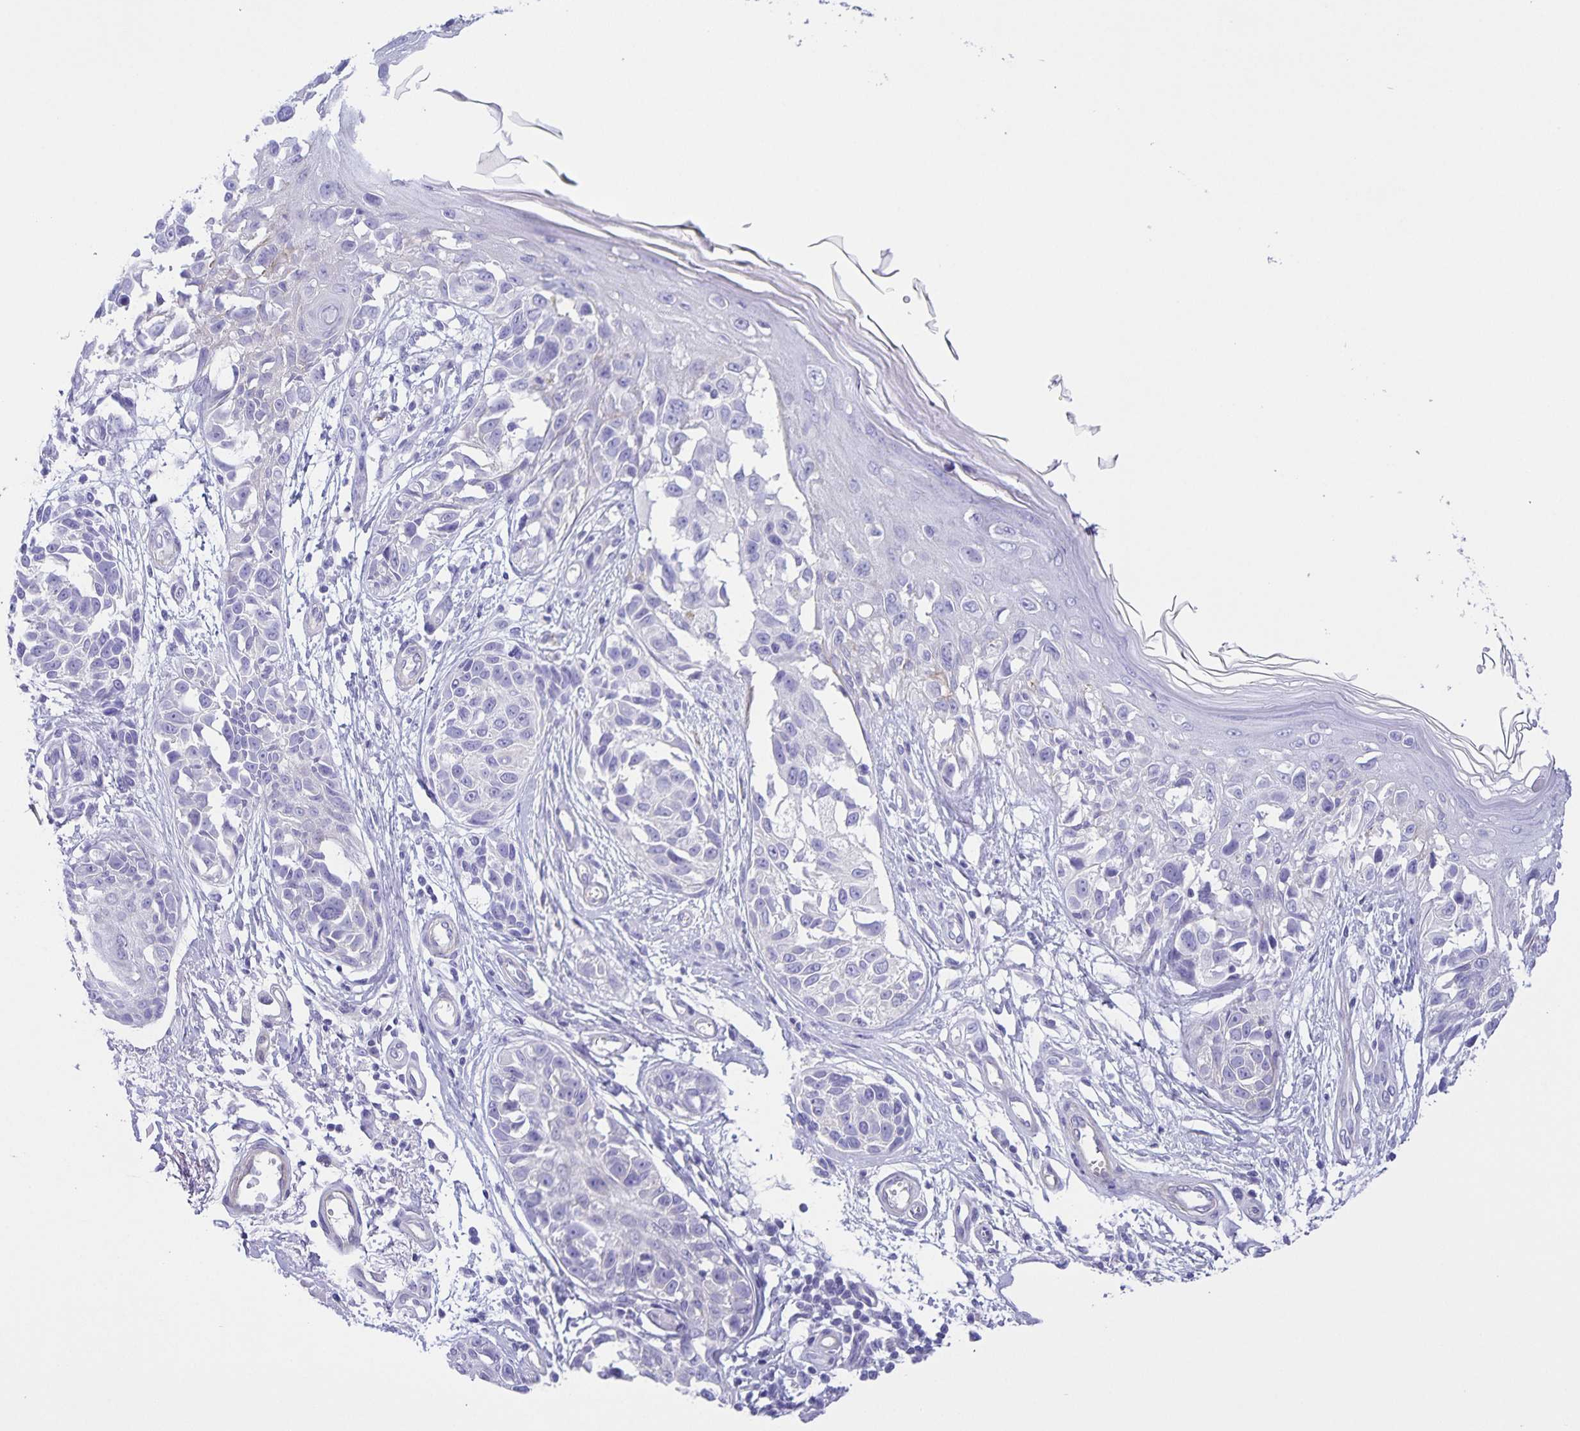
{"staining": {"intensity": "negative", "quantity": "none", "location": "none"}, "tissue": "melanoma", "cell_type": "Tumor cells", "image_type": "cancer", "snomed": [{"axis": "morphology", "description": "Malignant melanoma, NOS"}, {"axis": "topography", "description": "Skin"}], "caption": "Immunohistochemical staining of human melanoma exhibits no significant positivity in tumor cells.", "gene": "UBQLN3", "patient": {"sex": "male", "age": 73}}